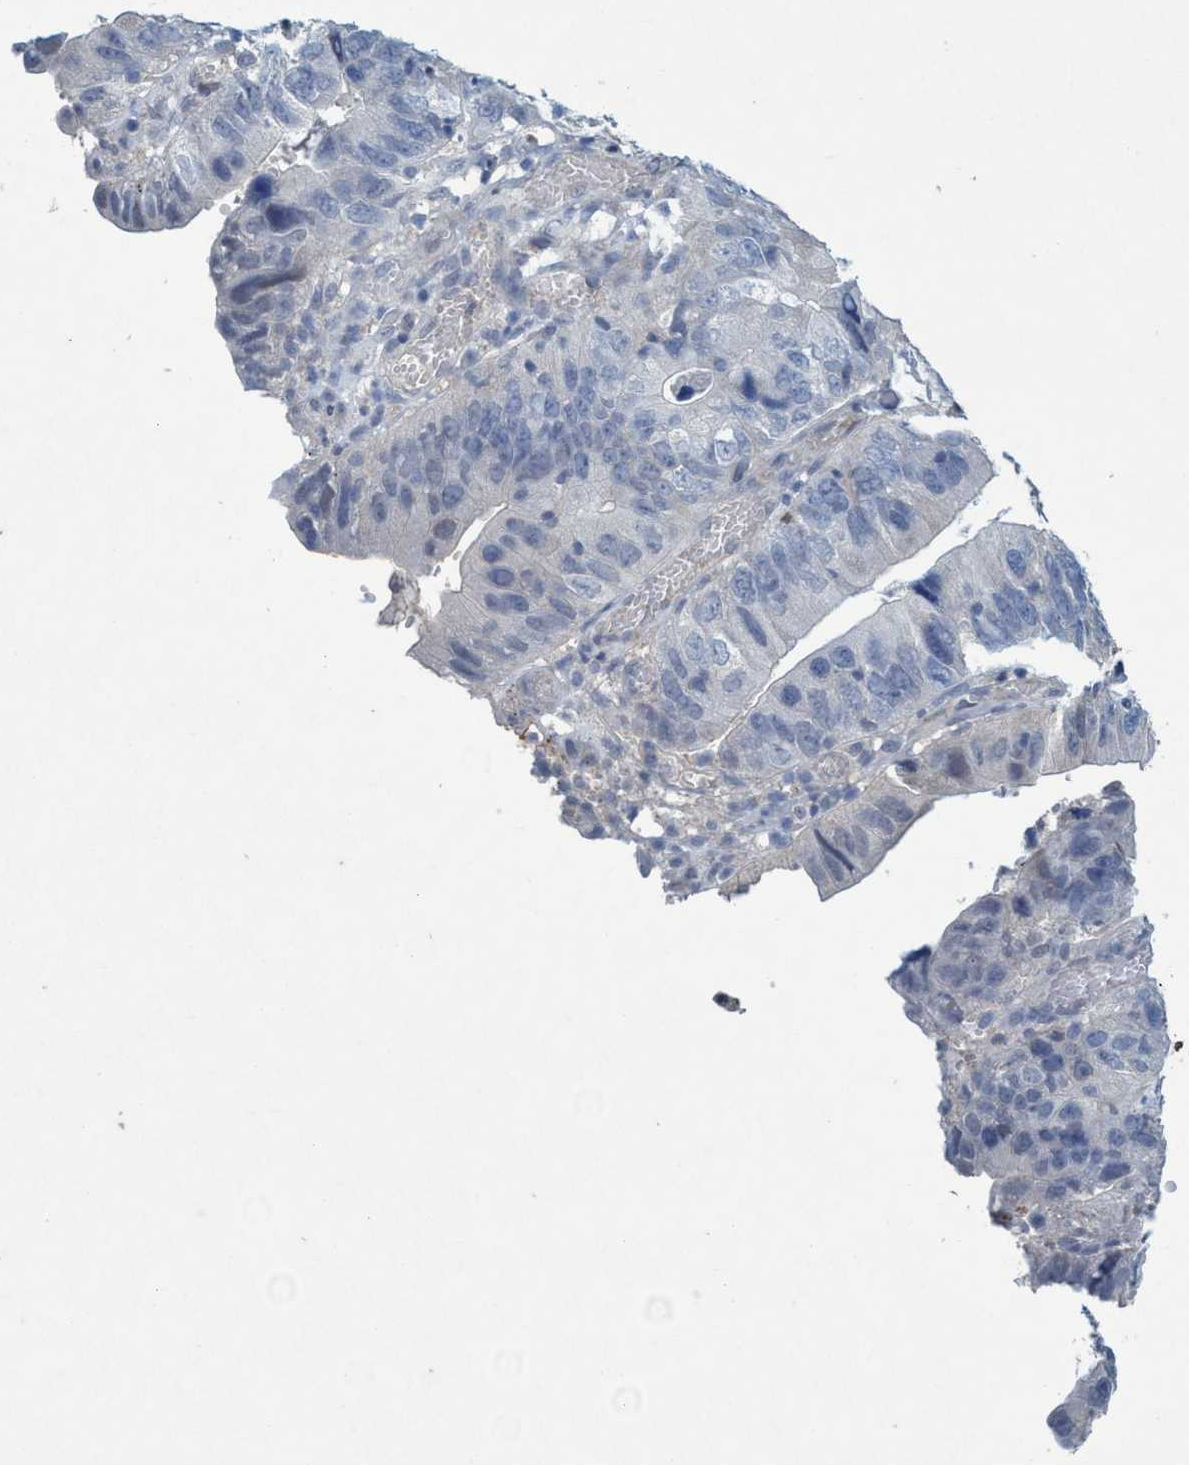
{"staining": {"intensity": "weak", "quantity": "<25%", "location": "cytoplasmic/membranous,nuclear"}, "tissue": "stomach cancer", "cell_type": "Tumor cells", "image_type": "cancer", "snomed": [{"axis": "morphology", "description": "Adenocarcinoma, NOS"}, {"axis": "topography", "description": "Stomach"}], "caption": "Micrograph shows no significant protein positivity in tumor cells of stomach cancer (adenocarcinoma).", "gene": "RNF208", "patient": {"sex": "male", "age": 59}}